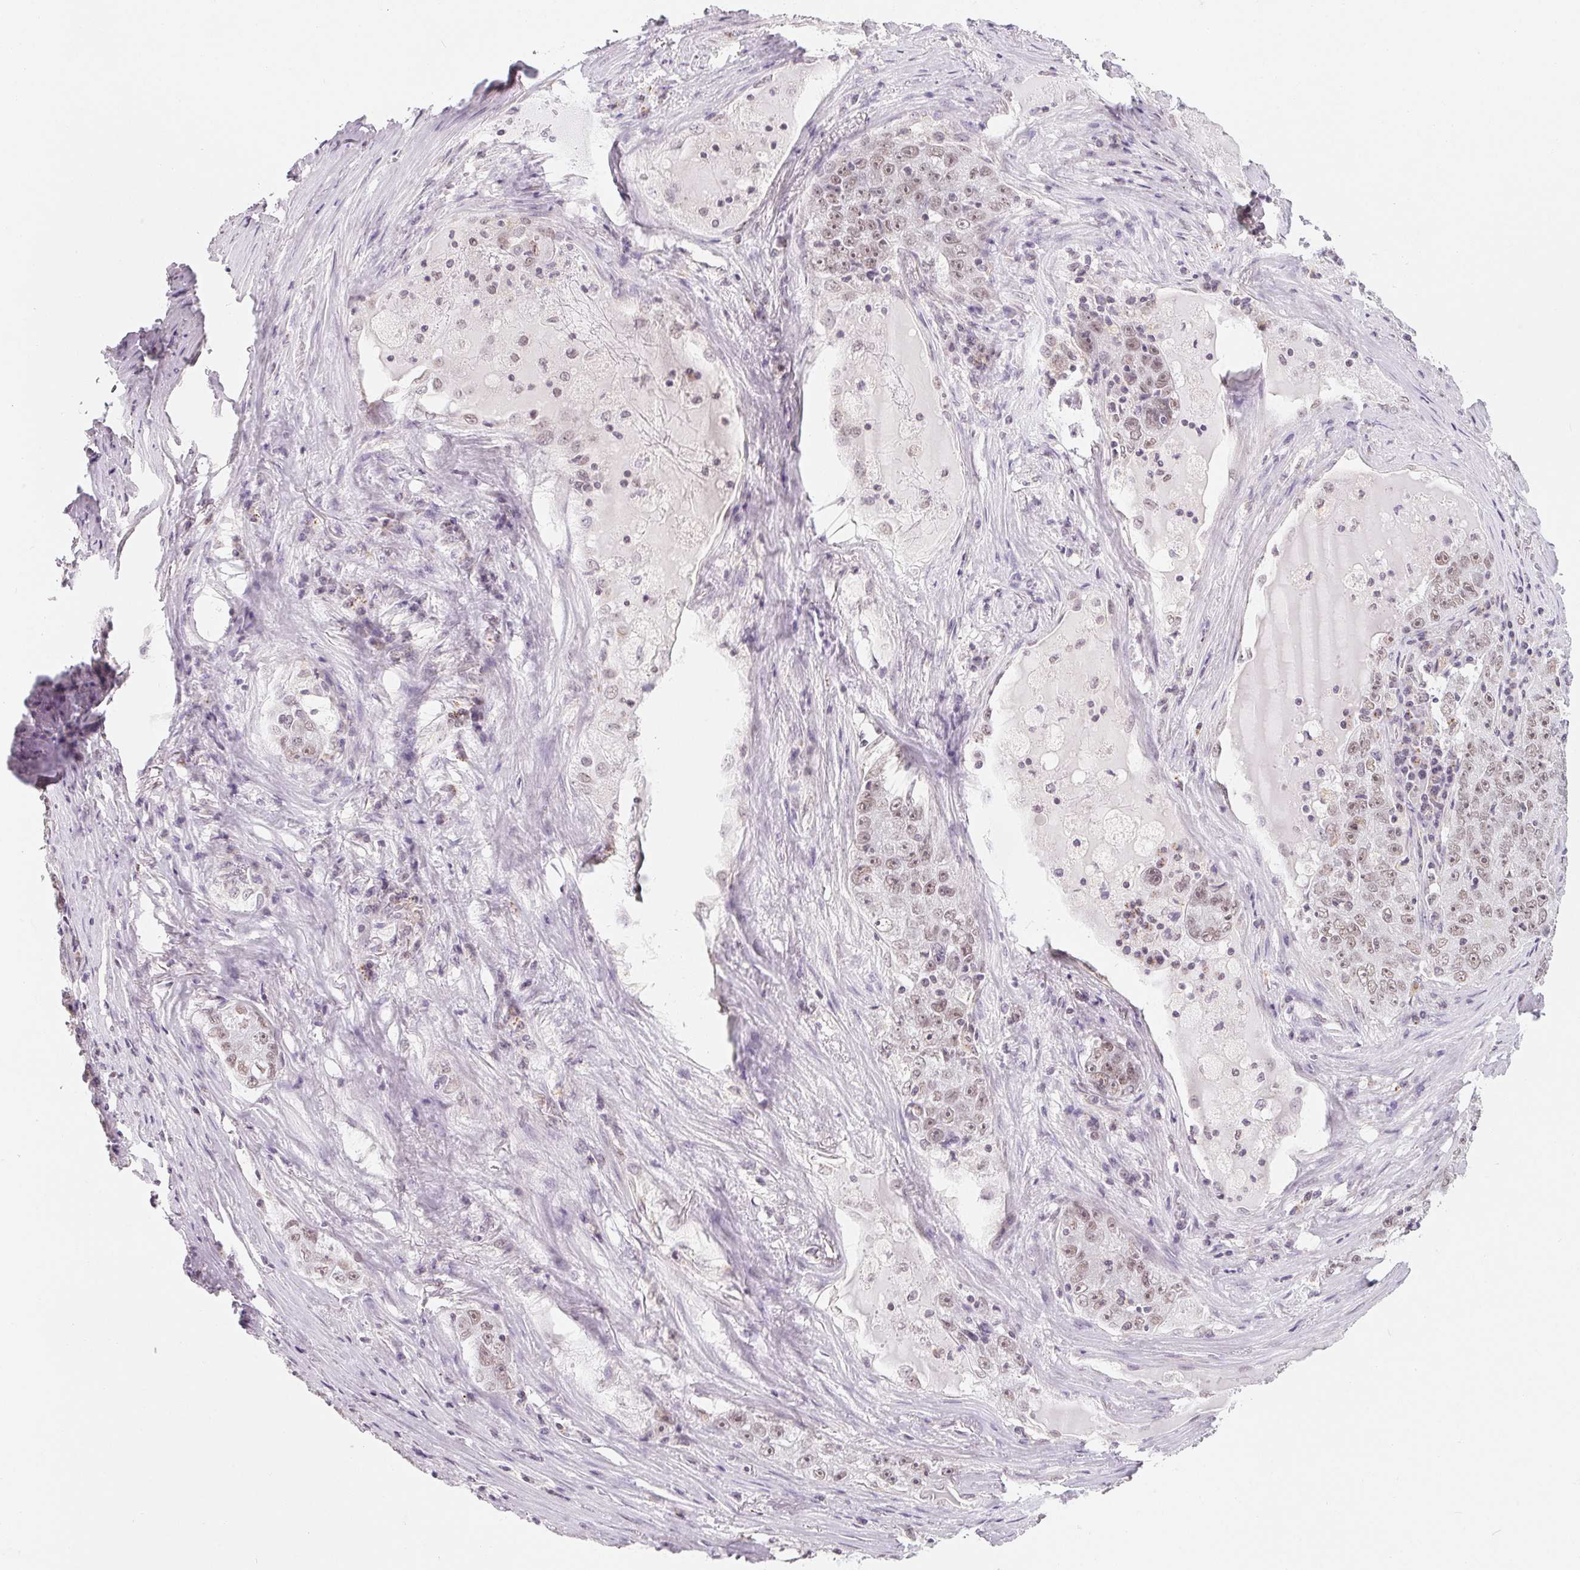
{"staining": {"intensity": "weak", "quantity": "<25%", "location": "nuclear"}, "tissue": "lung cancer", "cell_type": "Tumor cells", "image_type": "cancer", "snomed": [{"axis": "morphology", "description": "Normal morphology"}, {"axis": "morphology", "description": "Adenocarcinoma, NOS"}, {"axis": "topography", "description": "Lymph node"}, {"axis": "topography", "description": "Lung"}], "caption": "Tumor cells show no significant staining in adenocarcinoma (lung). (Brightfield microscopy of DAB IHC at high magnification).", "gene": "NXF3", "patient": {"sex": "female", "age": 57}}